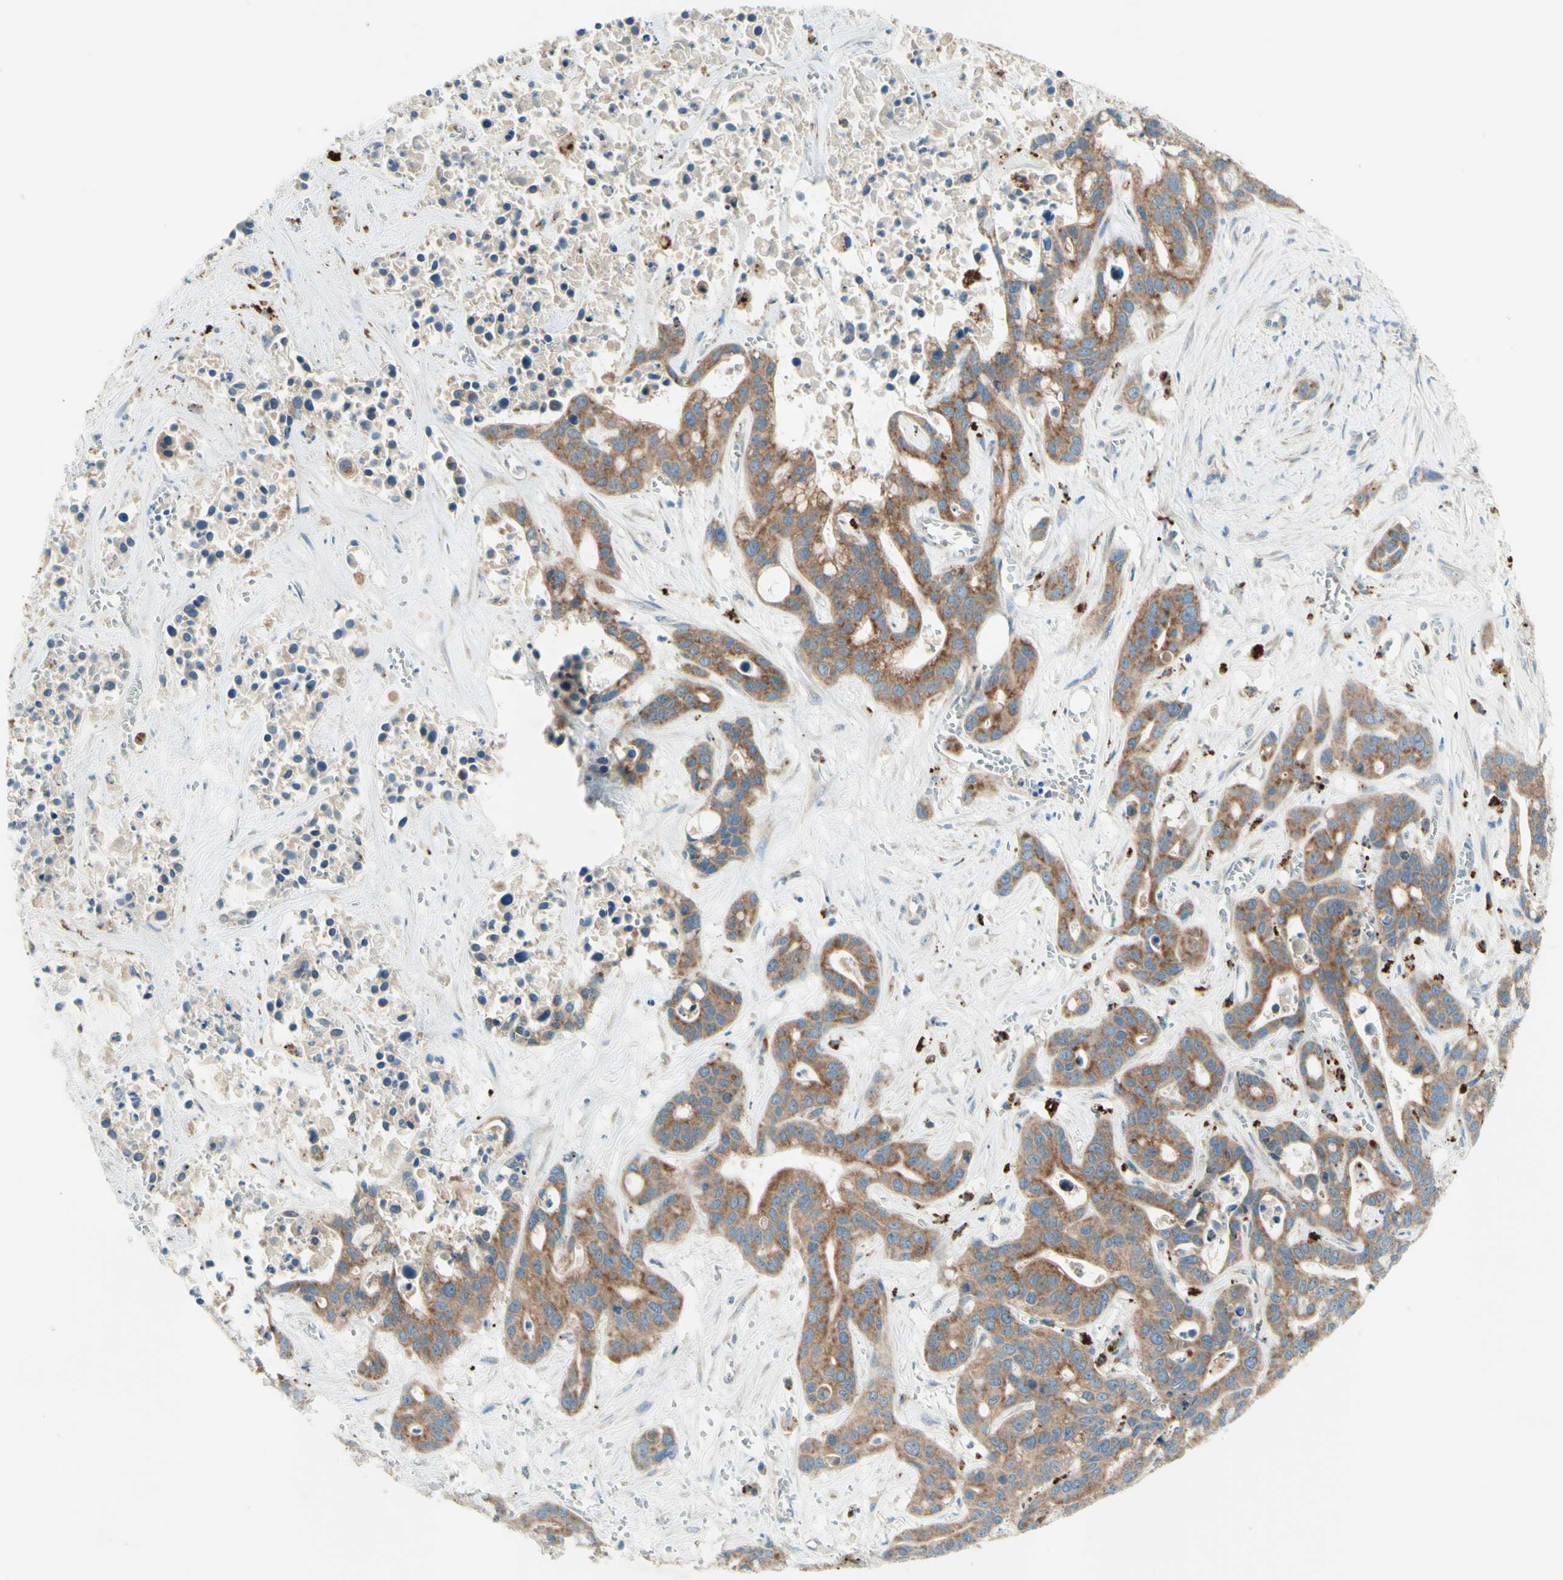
{"staining": {"intensity": "moderate", "quantity": ">75%", "location": "cytoplasmic/membranous"}, "tissue": "liver cancer", "cell_type": "Tumor cells", "image_type": "cancer", "snomed": [{"axis": "morphology", "description": "Cholangiocarcinoma"}, {"axis": "topography", "description": "Liver"}], "caption": "The histopathology image exhibits staining of liver cholangiocarcinoma, revealing moderate cytoplasmic/membranous protein positivity (brown color) within tumor cells.", "gene": "ARMC10", "patient": {"sex": "female", "age": 65}}